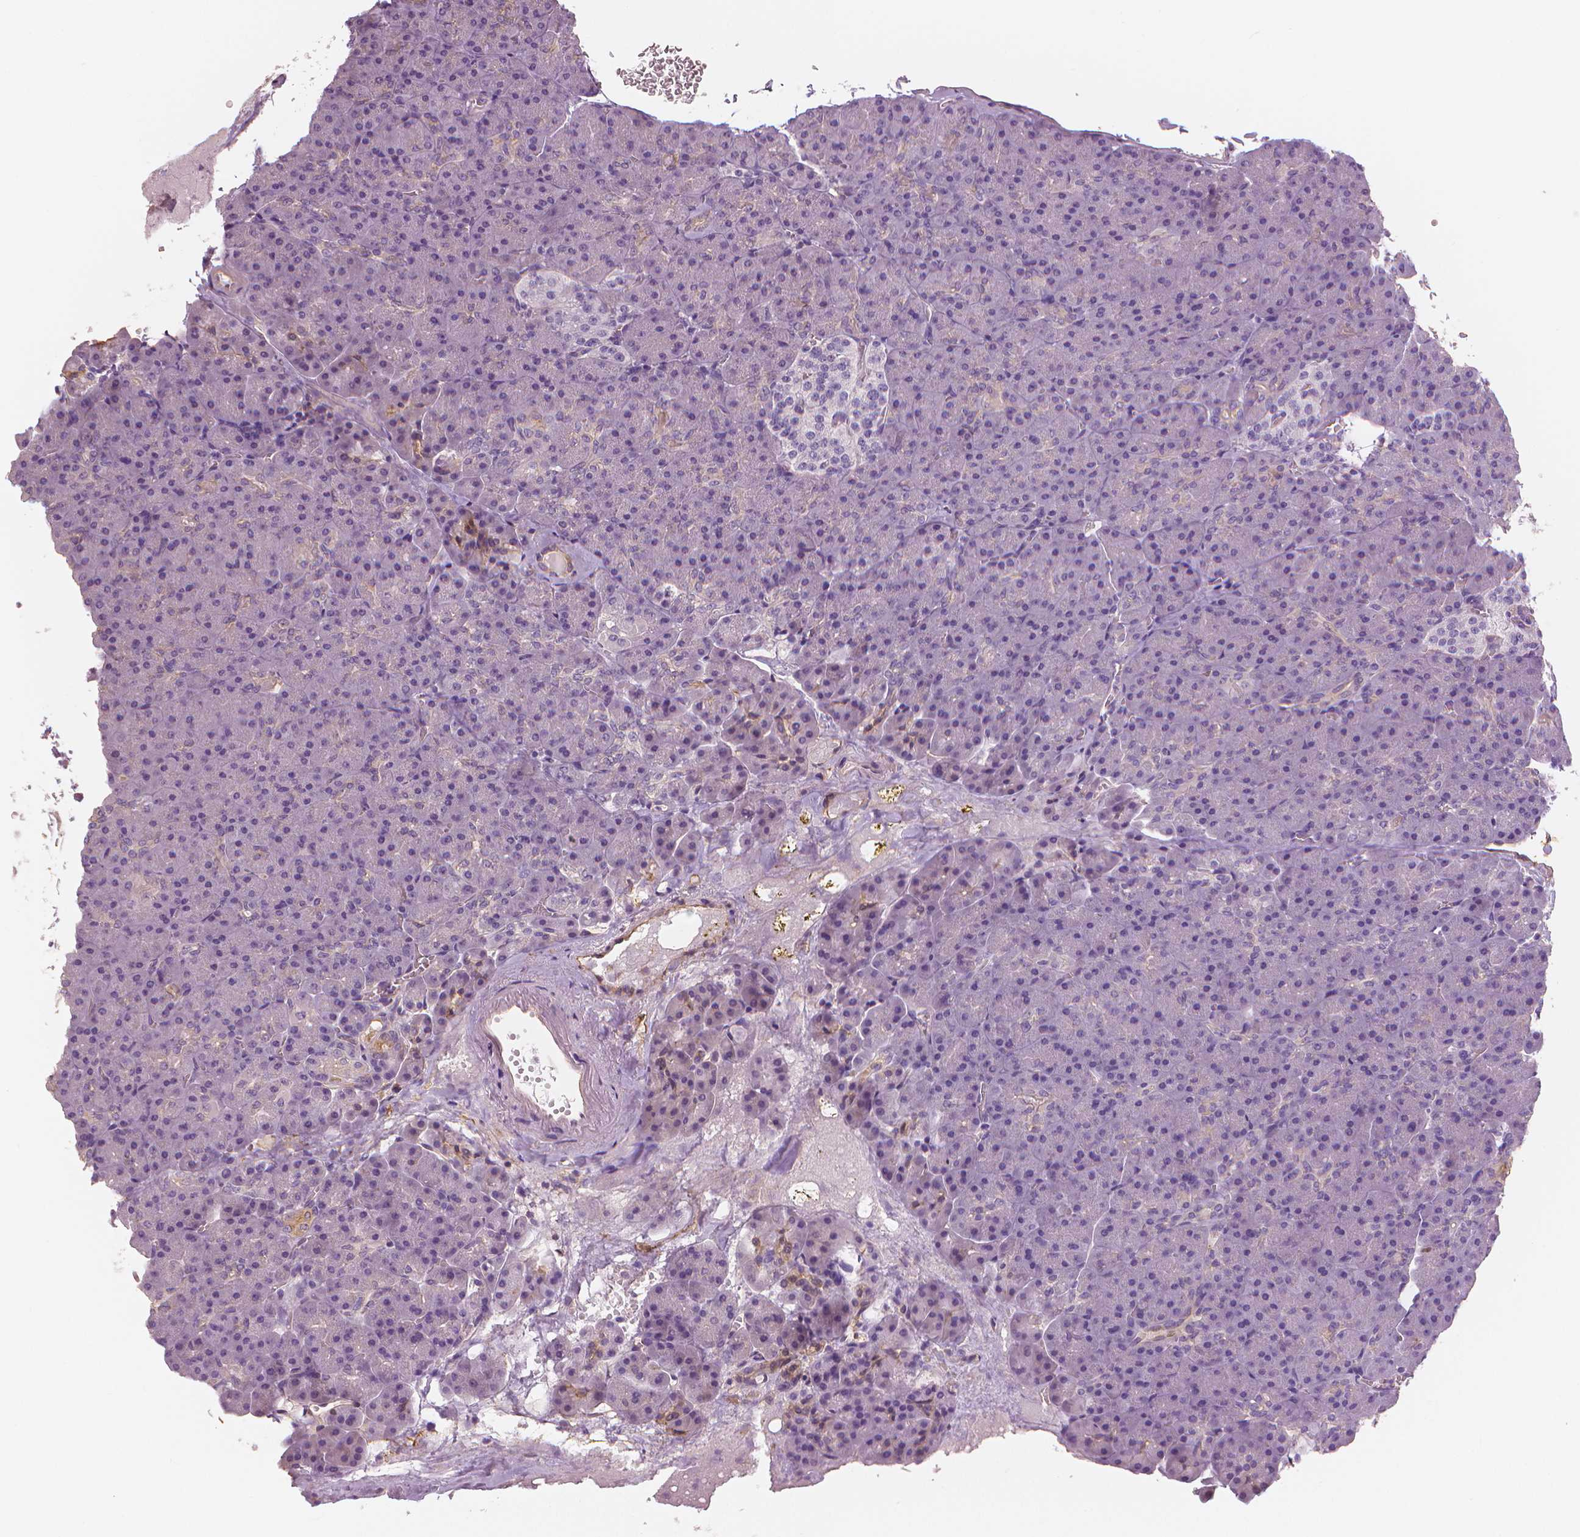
{"staining": {"intensity": "weak", "quantity": "25%-75%", "location": "cytoplasmic/membranous"}, "tissue": "pancreas", "cell_type": "Exocrine glandular cells", "image_type": "normal", "snomed": [{"axis": "morphology", "description": "Normal tissue, NOS"}, {"axis": "topography", "description": "Pancreas"}], "caption": "High-magnification brightfield microscopy of benign pancreas stained with DAB (3,3'-diaminobenzidine) (brown) and counterstained with hematoxylin (blue). exocrine glandular cells exhibit weak cytoplasmic/membranous positivity is present in about25%-75% of cells. The protein of interest is stained brown, and the nuclei are stained in blue (DAB (3,3'-diaminobenzidine) IHC with brightfield microscopy, high magnification).", "gene": "MKI67", "patient": {"sex": "female", "age": 74}}